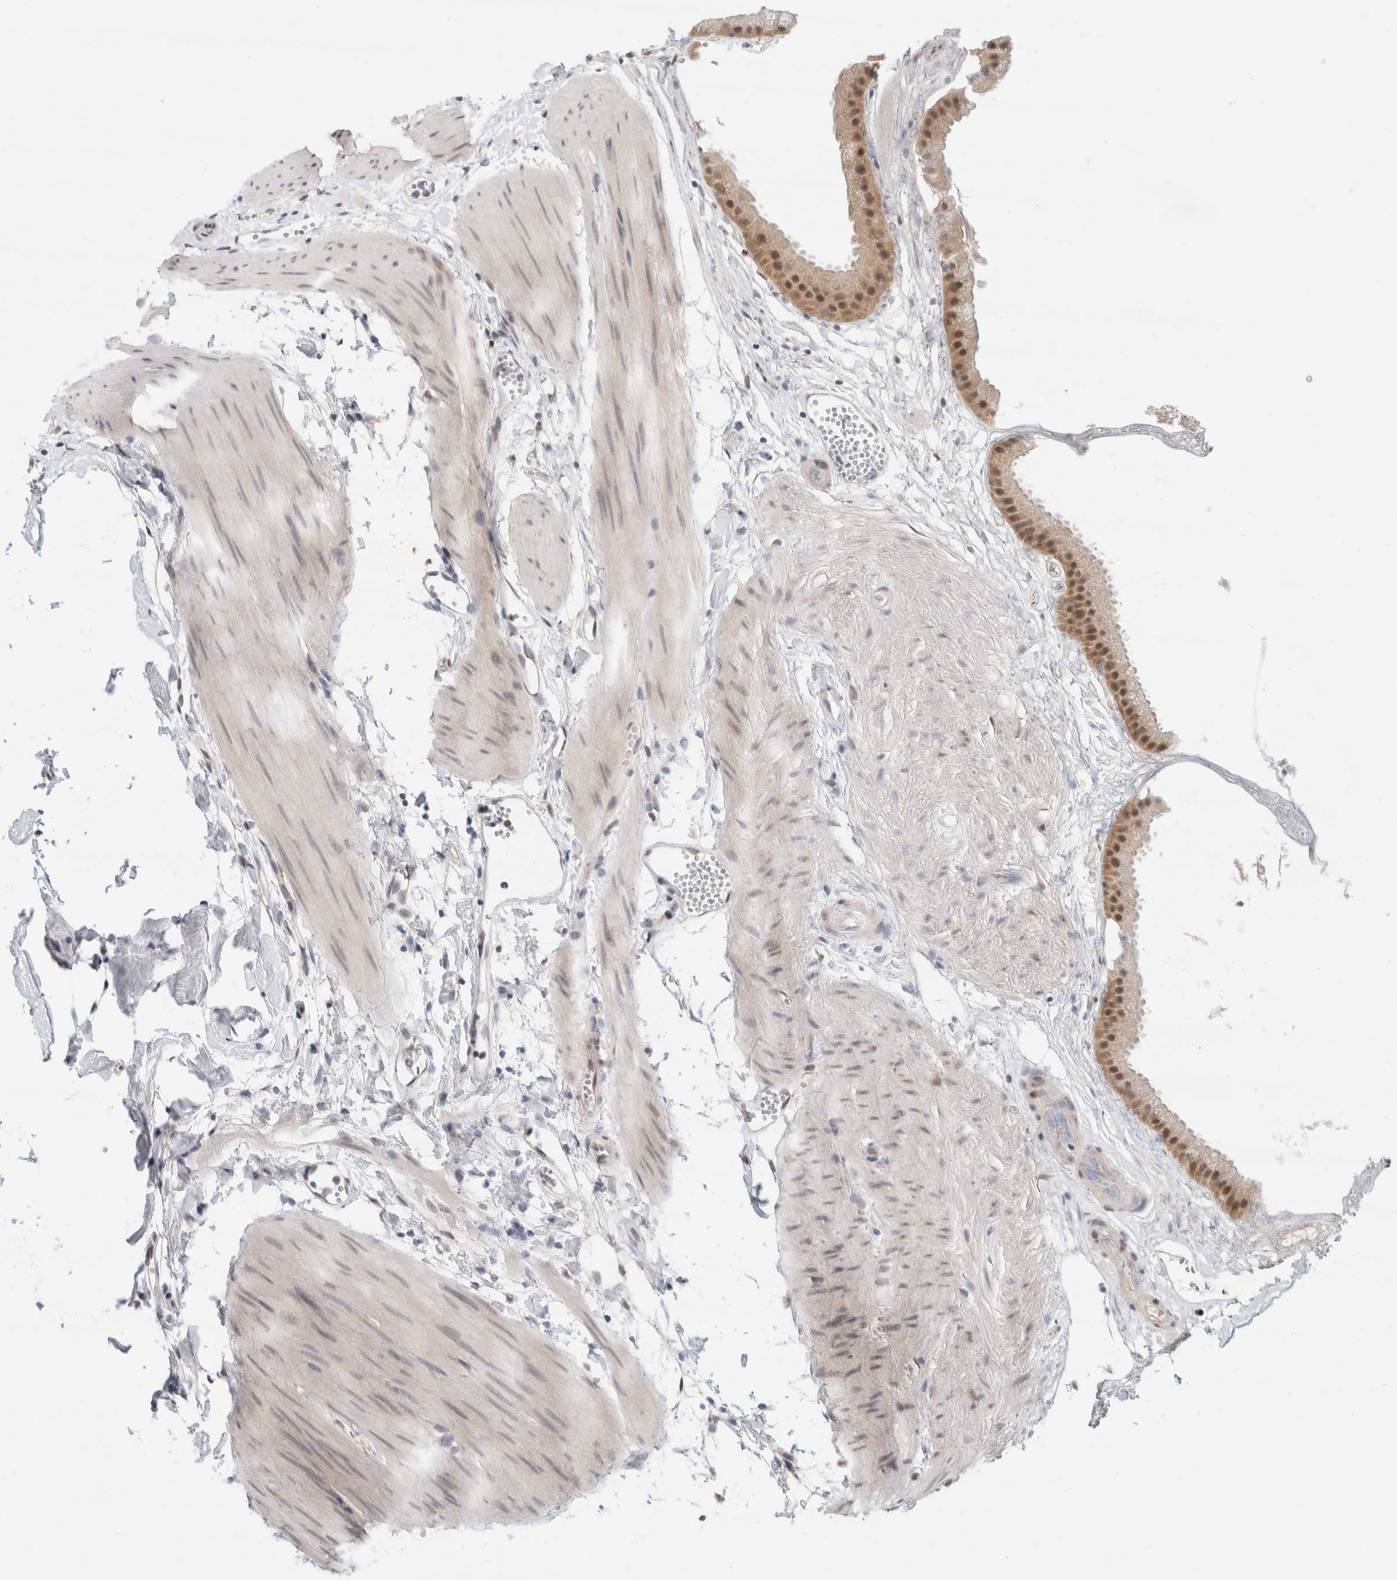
{"staining": {"intensity": "moderate", "quantity": "25%-75%", "location": "nuclear"}, "tissue": "gallbladder", "cell_type": "Glandular cells", "image_type": "normal", "snomed": [{"axis": "morphology", "description": "Normal tissue, NOS"}, {"axis": "topography", "description": "Gallbladder"}], "caption": "Immunohistochemical staining of unremarkable human gallbladder shows 25%-75% levels of moderate nuclear protein expression in about 25%-75% of glandular cells.", "gene": "EIF4G3", "patient": {"sex": "female", "age": 64}}